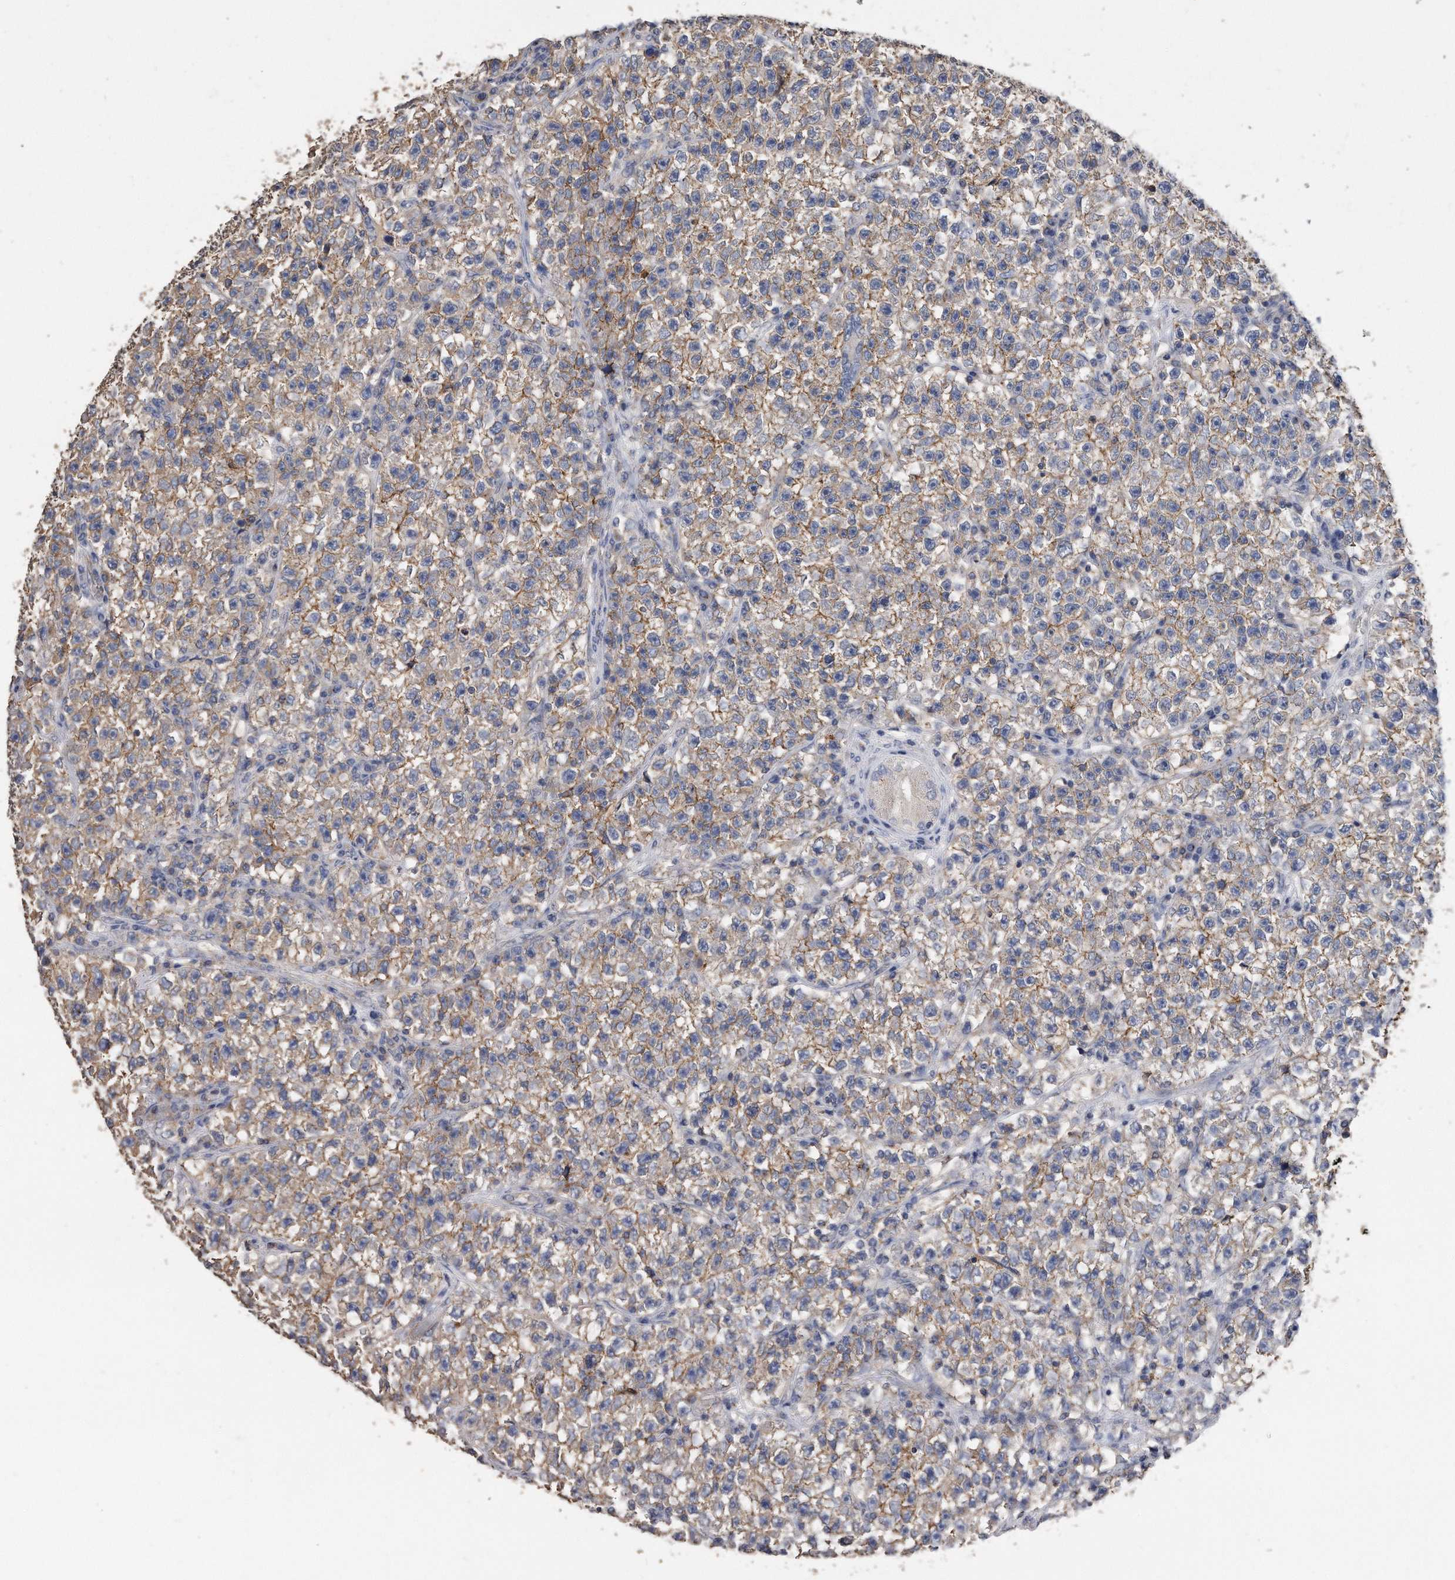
{"staining": {"intensity": "weak", "quantity": ">75%", "location": "cytoplasmic/membranous"}, "tissue": "testis cancer", "cell_type": "Tumor cells", "image_type": "cancer", "snomed": [{"axis": "morphology", "description": "Seminoma, NOS"}, {"axis": "topography", "description": "Testis"}], "caption": "There is low levels of weak cytoplasmic/membranous expression in tumor cells of testis seminoma, as demonstrated by immunohistochemical staining (brown color).", "gene": "CDCP1", "patient": {"sex": "male", "age": 22}}